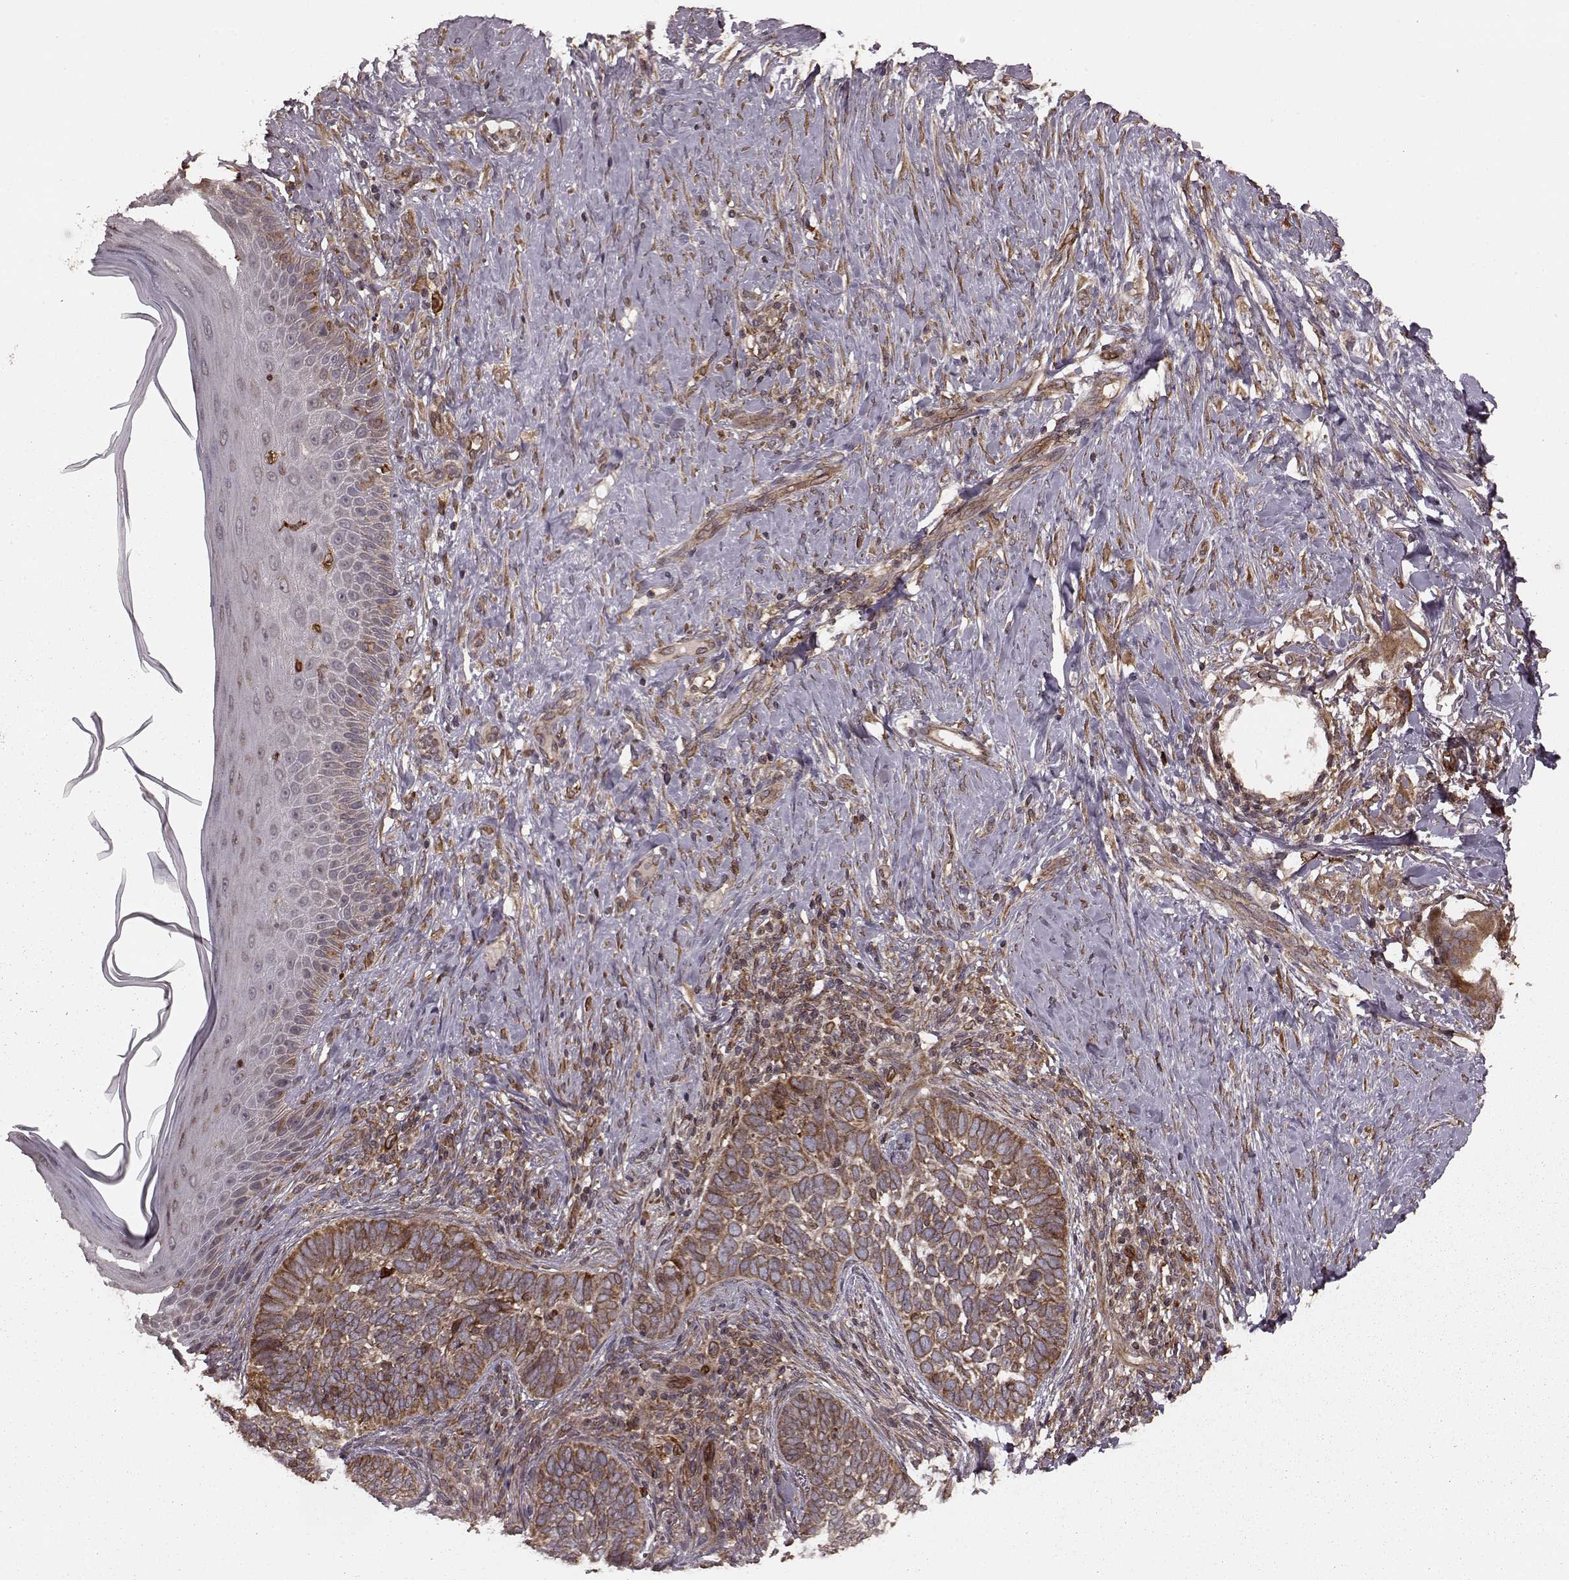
{"staining": {"intensity": "moderate", "quantity": ">75%", "location": "cytoplasmic/membranous"}, "tissue": "skin cancer", "cell_type": "Tumor cells", "image_type": "cancer", "snomed": [{"axis": "morphology", "description": "Normal tissue, NOS"}, {"axis": "morphology", "description": "Basal cell carcinoma"}, {"axis": "topography", "description": "Skin"}], "caption": "An immunohistochemistry photomicrograph of tumor tissue is shown. Protein staining in brown highlights moderate cytoplasmic/membranous positivity in skin cancer (basal cell carcinoma) within tumor cells.", "gene": "AGPAT1", "patient": {"sex": "male", "age": 46}}